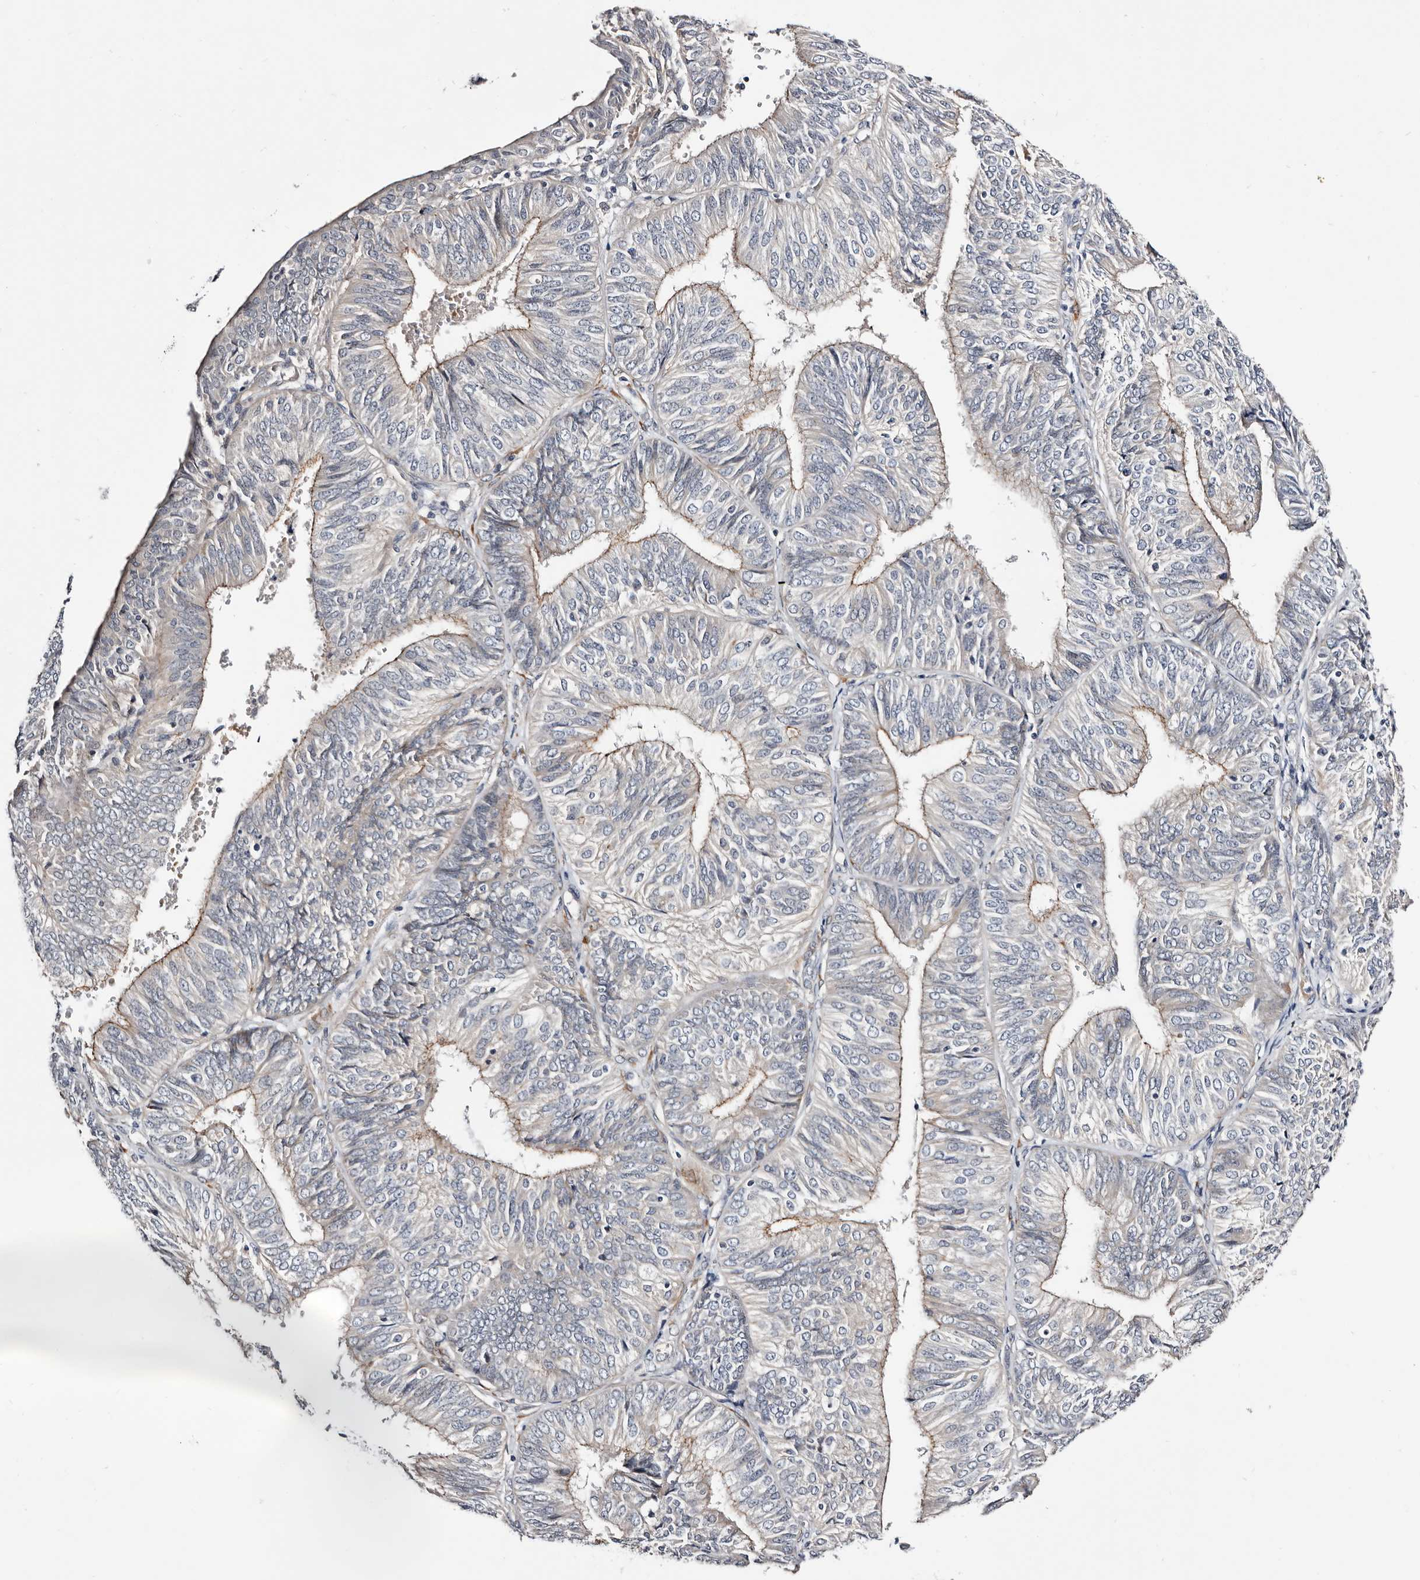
{"staining": {"intensity": "weak", "quantity": "<25%", "location": "cytoplasmic/membranous"}, "tissue": "endometrial cancer", "cell_type": "Tumor cells", "image_type": "cancer", "snomed": [{"axis": "morphology", "description": "Adenocarcinoma, NOS"}, {"axis": "topography", "description": "Endometrium"}], "caption": "Immunohistochemistry micrograph of human adenocarcinoma (endometrial) stained for a protein (brown), which displays no positivity in tumor cells. Nuclei are stained in blue.", "gene": "USH1C", "patient": {"sex": "female", "age": 58}}